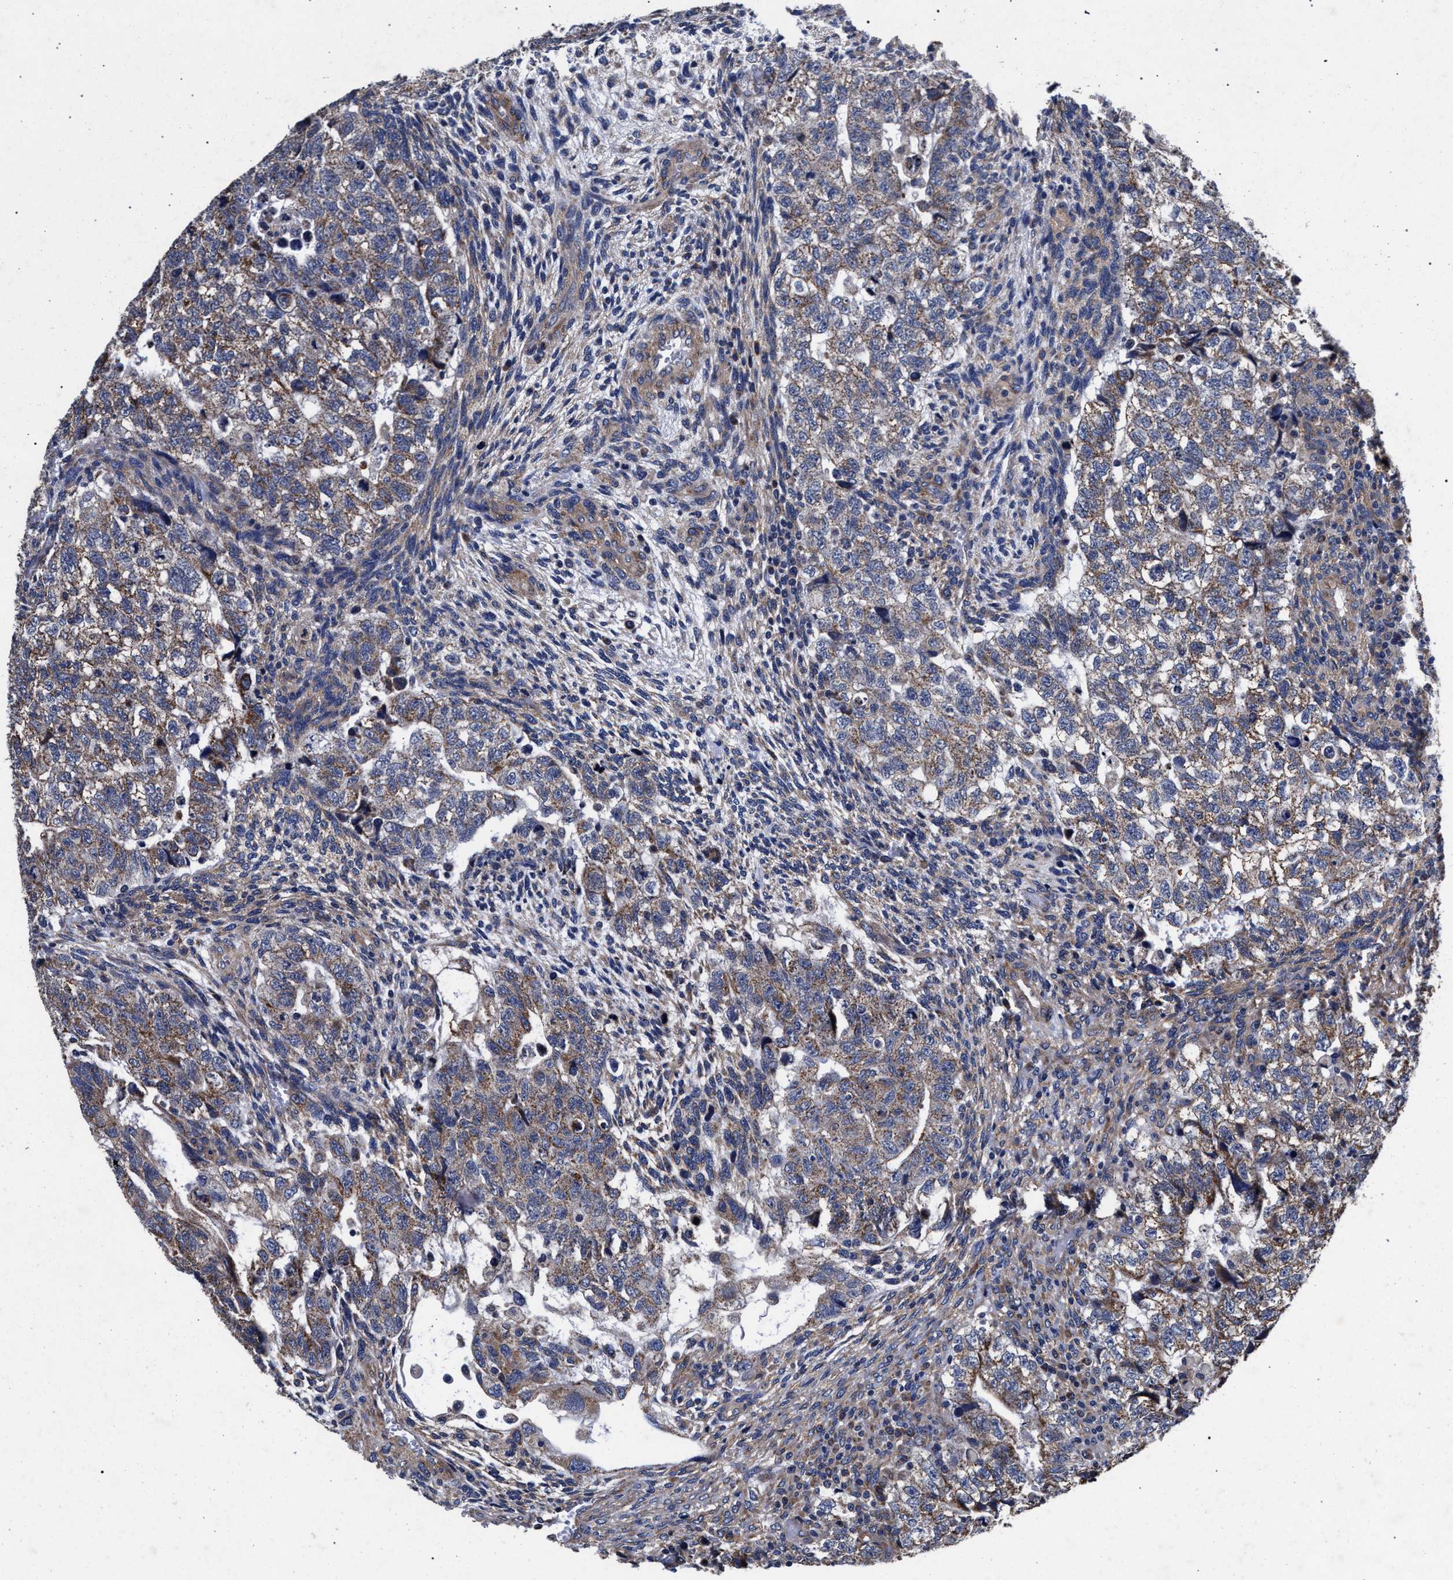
{"staining": {"intensity": "moderate", "quantity": ">75%", "location": "cytoplasmic/membranous"}, "tissue": "testis cancer", "cell_type": "Tumor cells", "image_type": "cancer", "snomed": [{"axis": "morphology", "description": "Carcinoma, Embryonal, NOS"}, {"axis": "topography", "description": "Testis"}], "caption": "Moderate cytoplasmic/membranous protein staining is appreciated in approximately >75% of tumor cells in embryonal carcinoma (testis).", "gene": "CFAP95", "patient": {"sex": "male", "age": 36}}